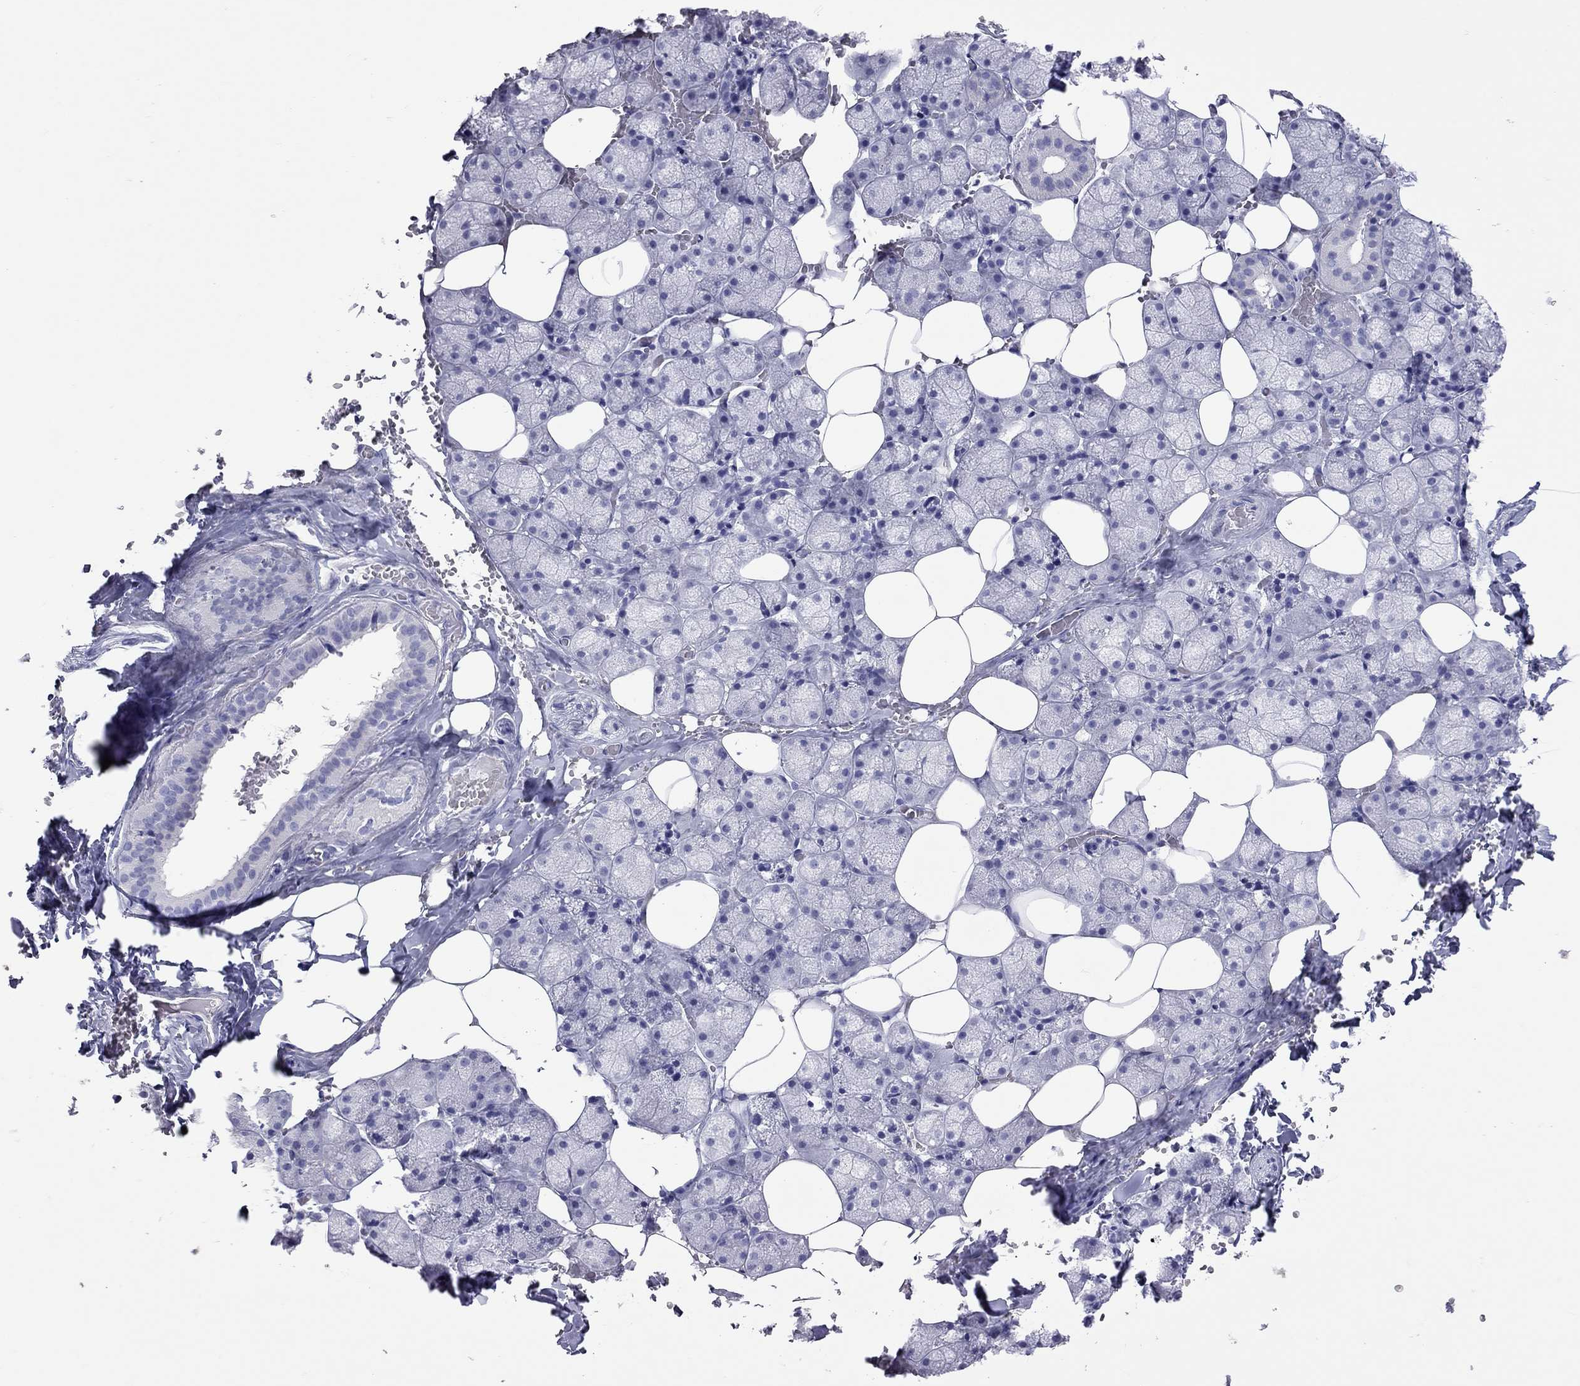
{"staining": {"intensity": "negative", "quantity": "none", "location": "none"}, "tissue": "salivary gland", "cell_type": "Glandular cells", "image_type": "normal", "snomed": [{"axis": "morphology", "description": "Normal tissue, NOS"}, {"axis": "topography", "description": "Salivary gland"}], "caption": "Salivary gland stained for a protein using IHC reveals no positivity glandular cells.", "gene": "STAG3", "patient": {"sex": "male", "age": 38}}